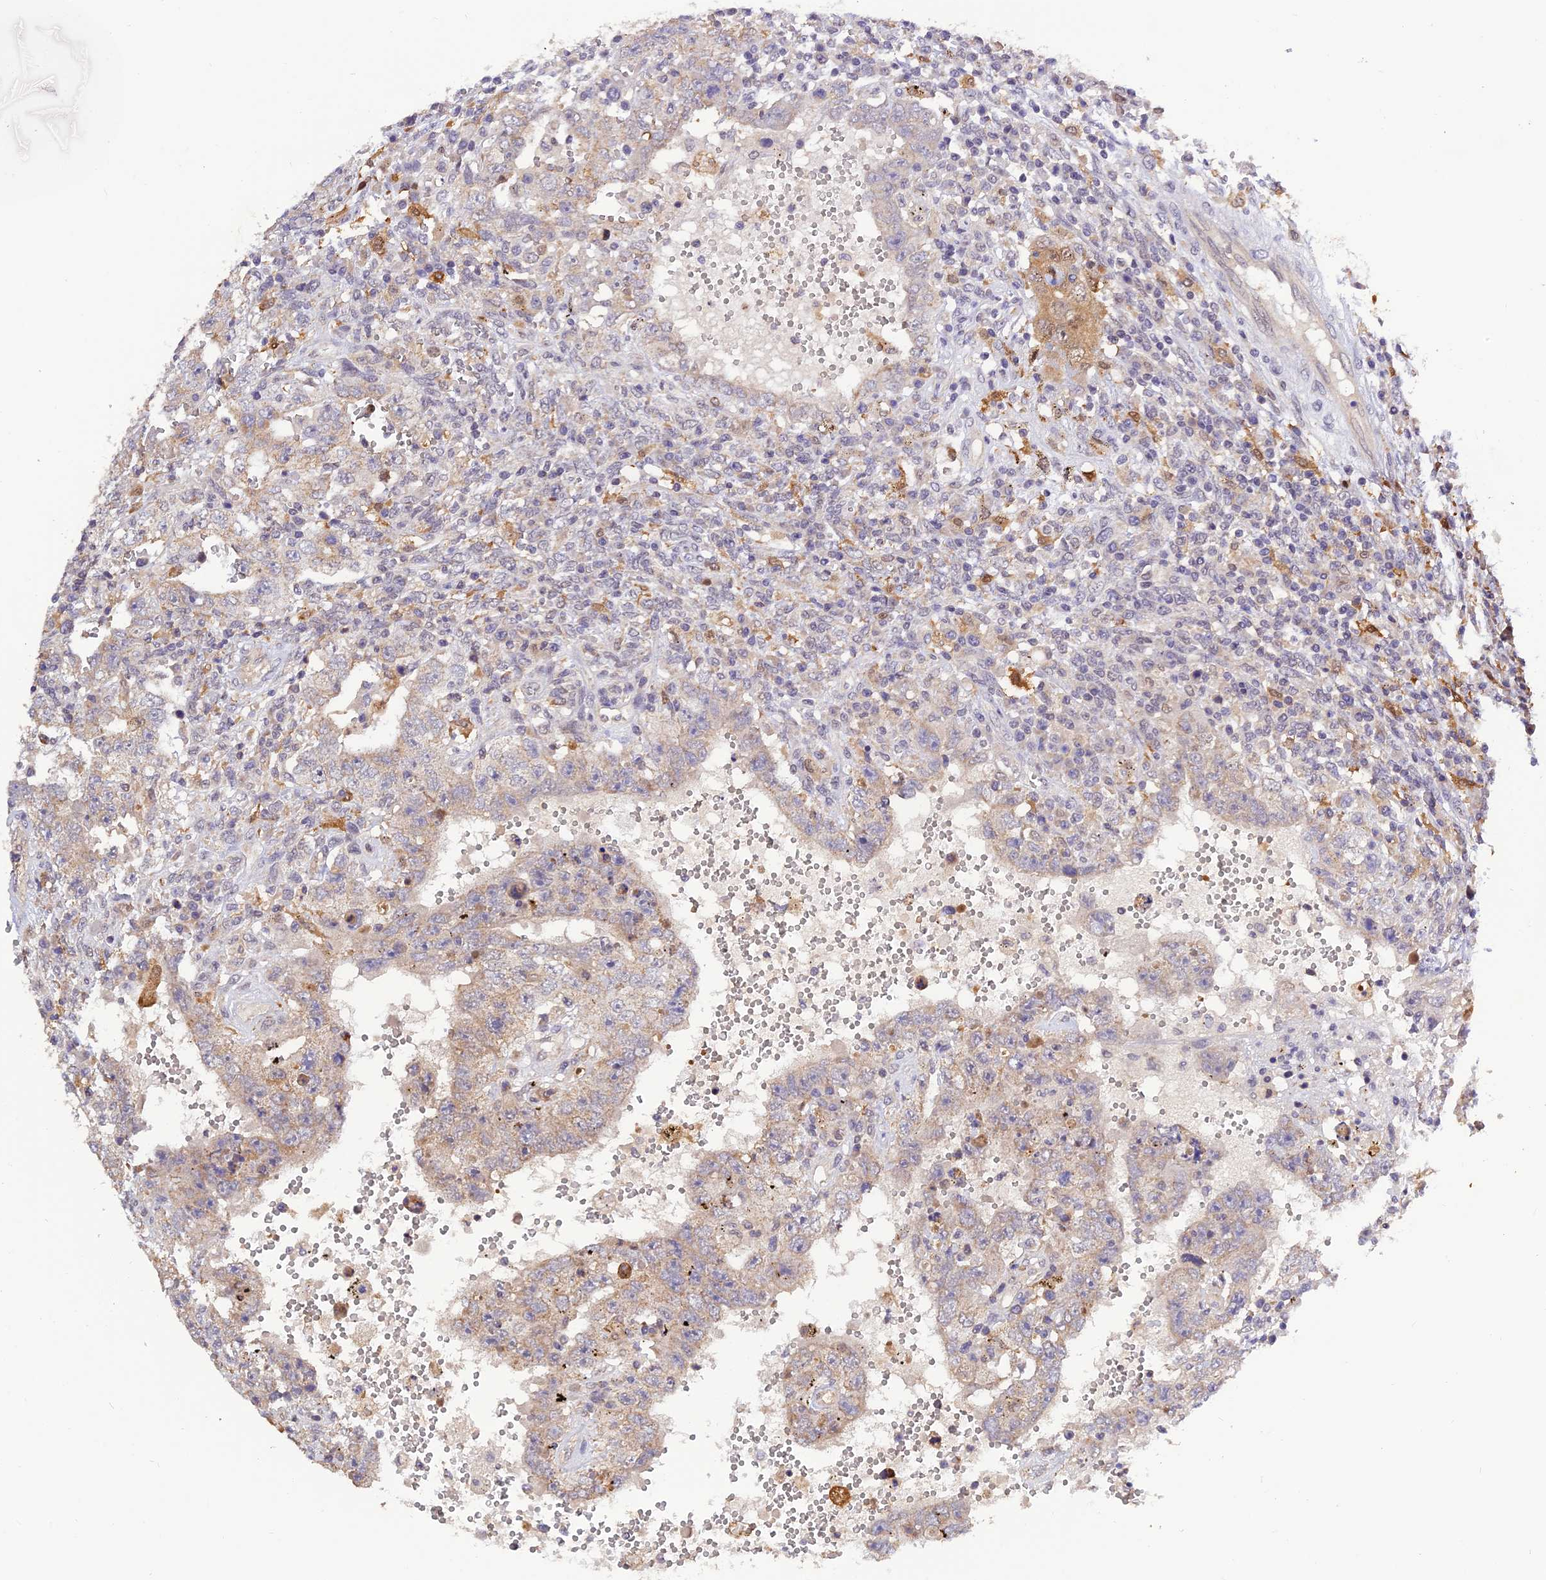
{"staining": {"intensity": "weak", "quantity": "<25%", "location": "cytoplasmic/membranous,nuclear"}, "tissue": "testis cancer", "cell_type": "Tumor cells", "image_type": "cancer", "snomed": [{"axis": "morphology", "description": "Carcinoma, Embryonal, NOS"}, {"axis": "topography", "description": "Testis"}], "caption": "The immunohistochemistry (IHC) histopathology image has no significant expression in tumor cells of embryonal carcinoma (testis) tissue.", "gene": "MNS1", "patient": {"sex": "male", "age": 26}}